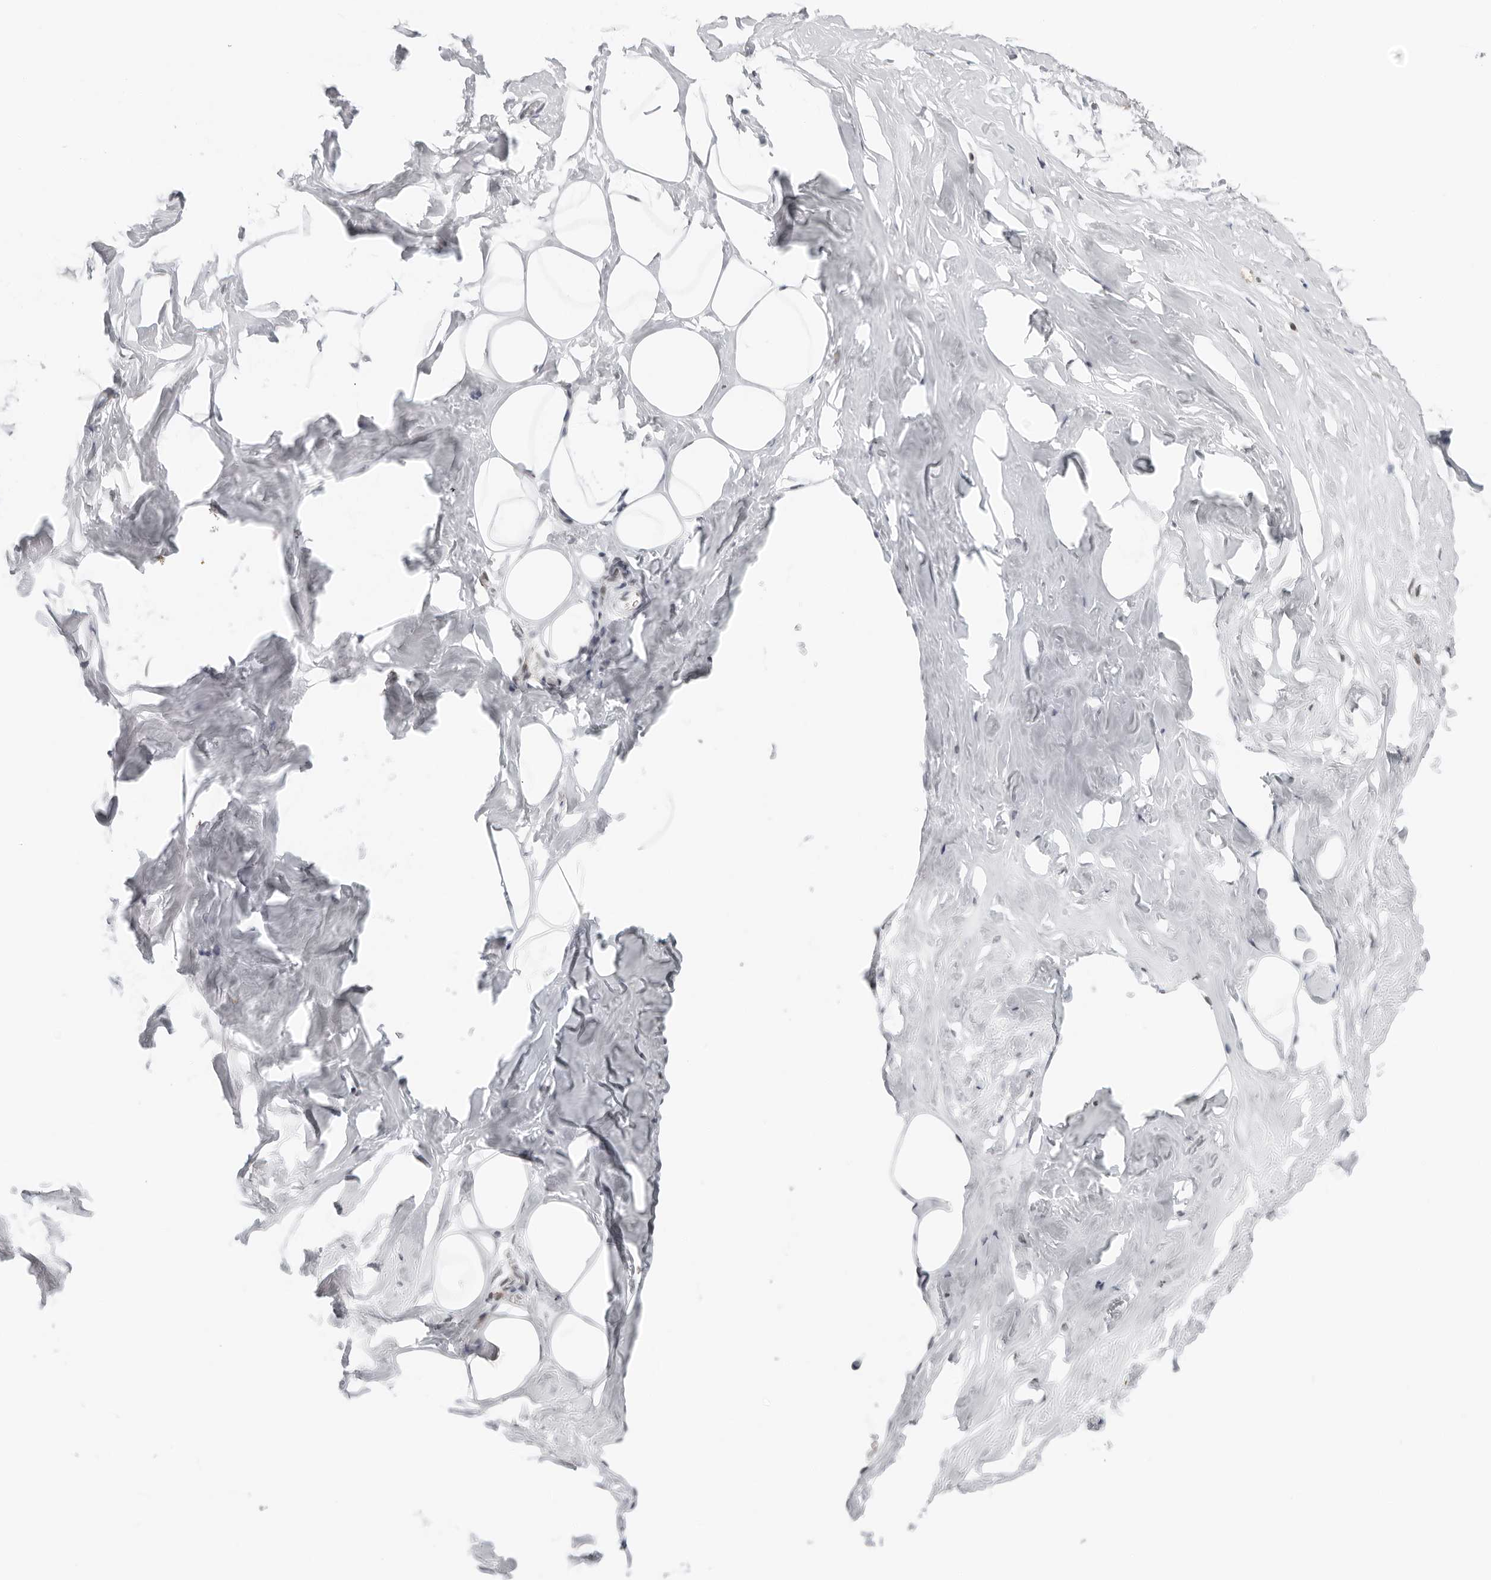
{"staining": {"intensity": "negative", "quantity": "none", "location": "none"}, "tissue": "adipose tissue", "cell_type": "Adipocytes", "image_type": "normal", "snomed": [{"axis": "morphology", "description": "Normal tissue, NOS"}, {"axis": "morphology", "description": "Fibrosis, NOS"}, {"axis": "topography", "description": "Breast"}, {"axis": "topography", "description": "Adipose tissue"}], "caption": "IHC photomicrograph of unremarkable adipose tissue: adipose tissue stained with DAB (3,3'-diaminobenzidine) reveals no significant protein expression in adipocytes. The staining is performed using DAB brown chromogen with nuclei counter-stained in using hematoxylin.", "gene": "MSH6", "patient": {"sex": "female", "age": 39}}